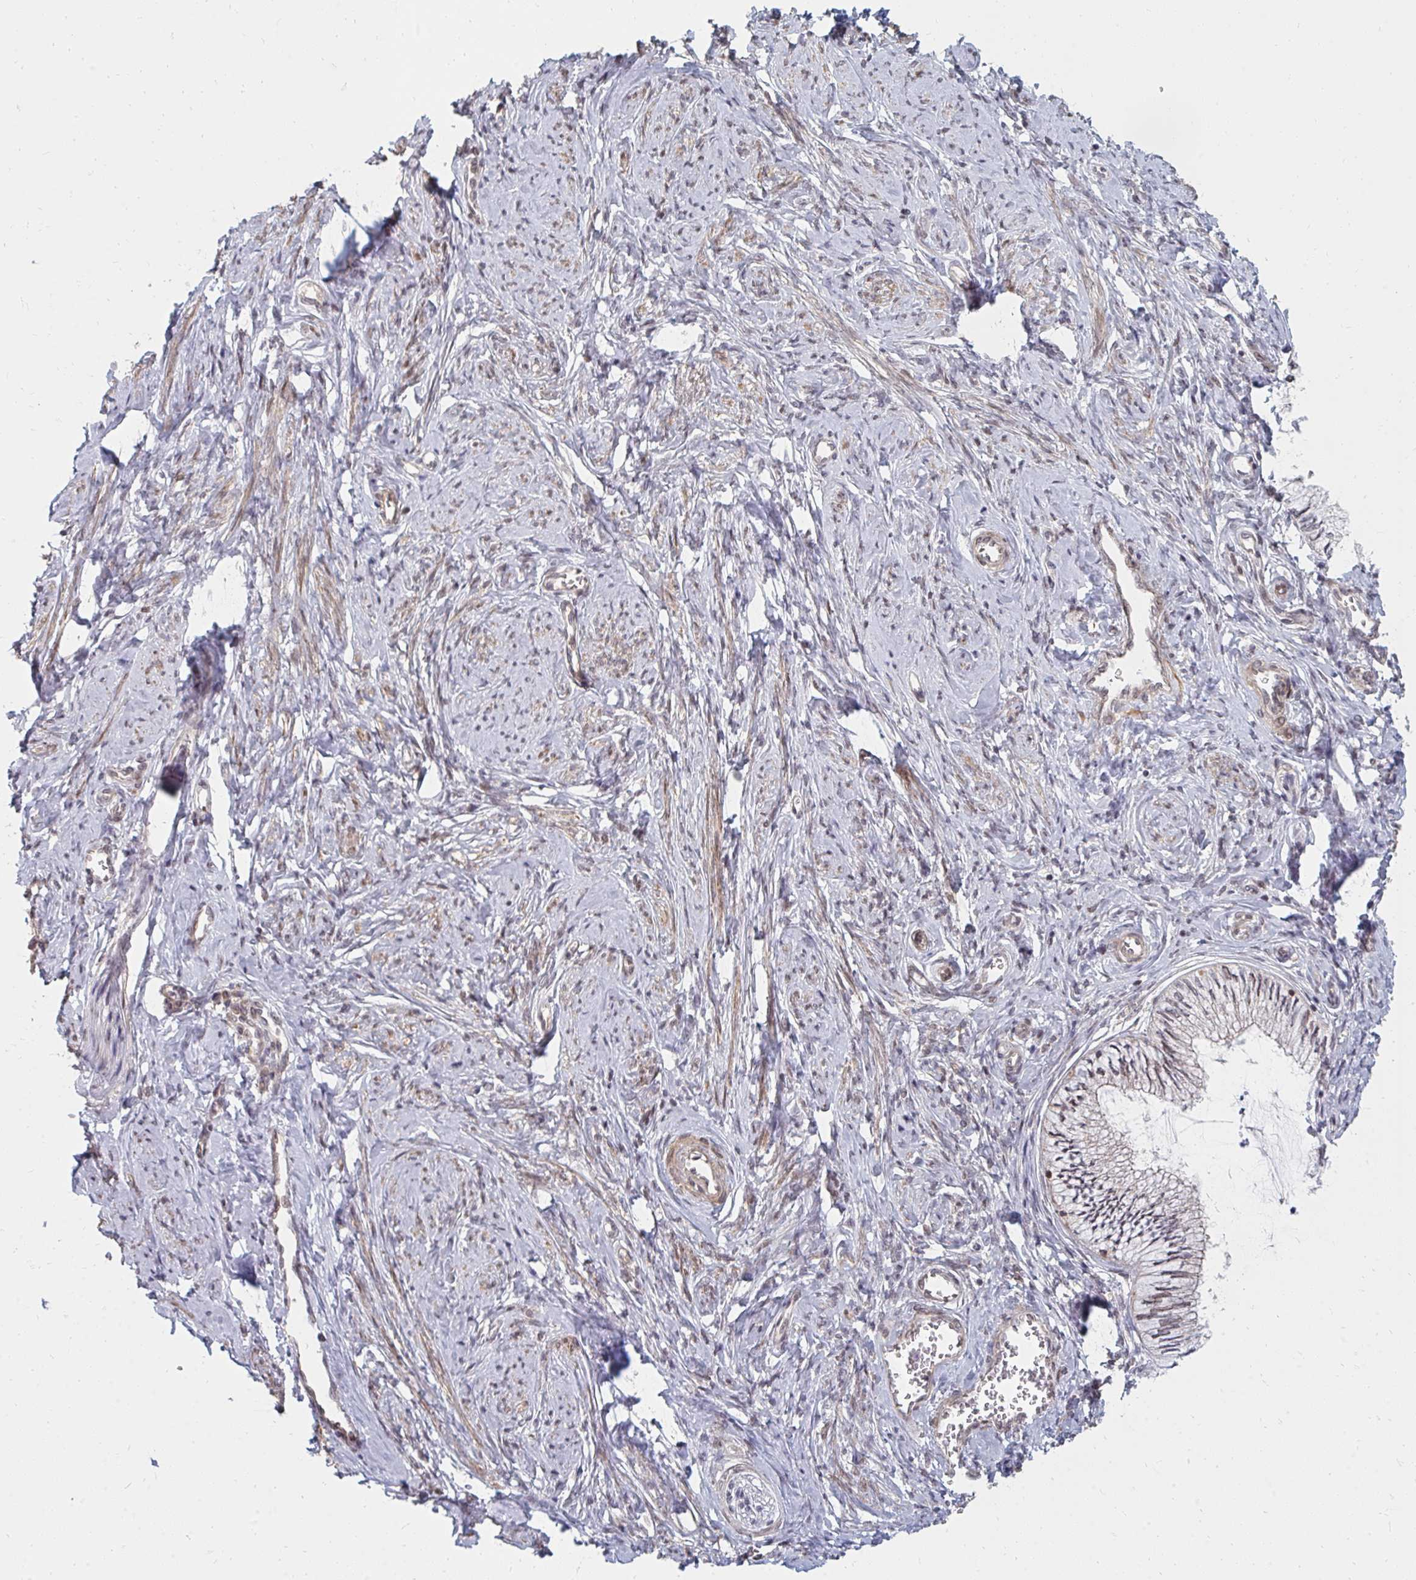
{"staining": {"intensity": "negative", "quantity": "none", "location": "none"}, "tissue": "cervix", "cell_type": "Glandular cells", "image_type": "normal", "snomed": [{"axis": "morphology", "description": "Normal tissue, NOS"}, {"axis": "topography", "description": "Cervix"}], "caption": "Immunohistochemistry of benign cervix shows no staining in glandular cells.", "gene": "ZNF285", "patient": {"sex": "female", "age": 24}}